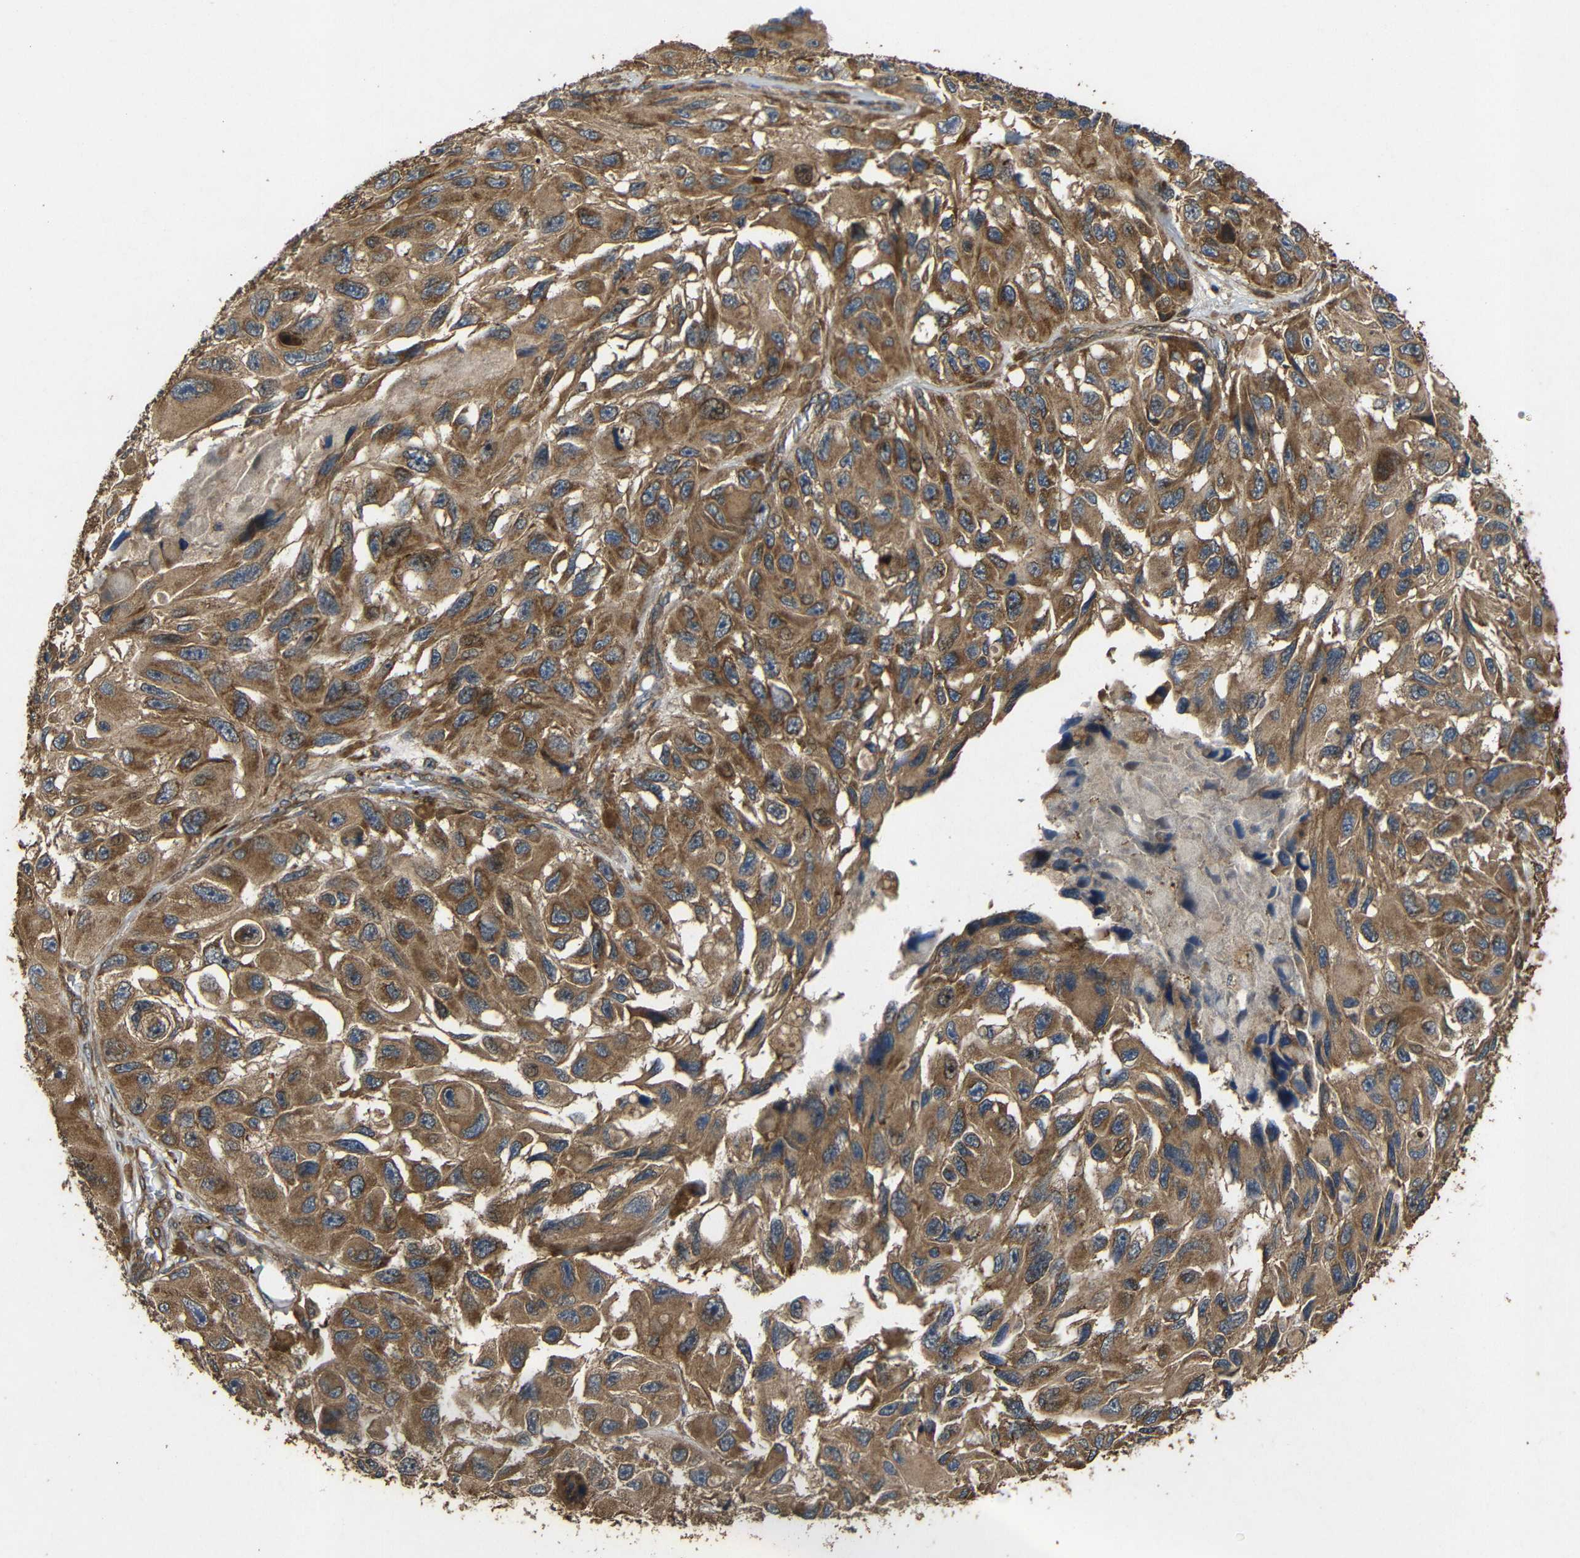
{"staining": {"intensity": "moderate", "quantity": ">75%", "location": "cytoplasmic/membranous"}, "tissue": "melanoma", "cell_type": "Tumor cells", "image_type": "cancer", "snomed": [{"axis": "morphology", "description": "Malignant melanoma, NOS"}, {"axis": "topography", "description": "Skin"}], "caption": "High-magnification brightfield microscopy of melanoma stained with DAB (3,3'-diaminobenzidine) (brown) and counterstained with hematoxylin (blue). tumor cells exhibit moderate cytoplasmic/membranous staining is seen in about>75% of cells.", "gene": "EIF2S1", "patient": {"sex": "female", "age": 73}}